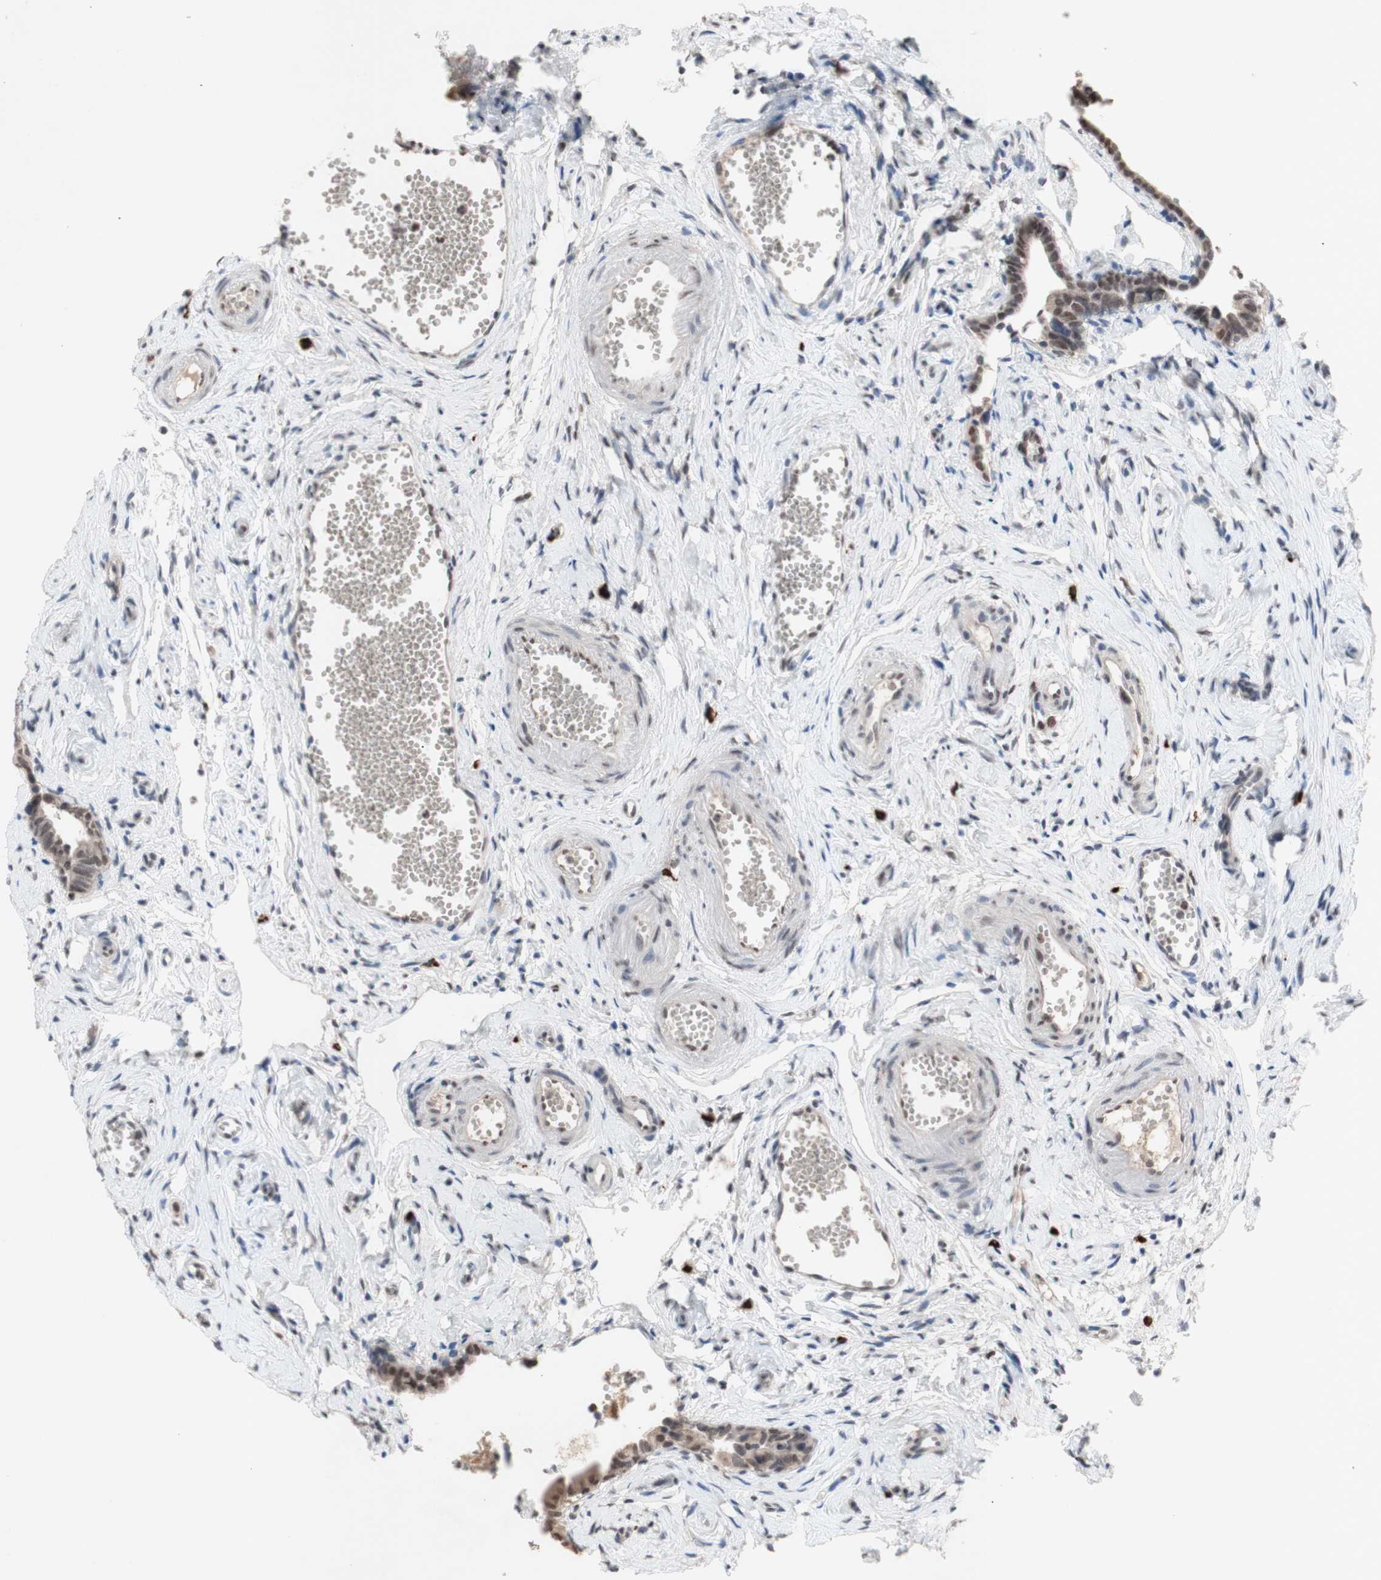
{"staining": {"intensity": "moderate", "quantity": ">75%", "location": "nuclear"}, "tissue": "fallopian tube", "cell_type": "Glandular cells", "image_type": "normal", "snomed": [{"axis": "morphology", "description": "Normal tissue, NOS"}, {"axis": "topography", "description": "Fallopian tube"}], "caption": "IHC of unremarkable fallopian tube demonstrates medium levels of moderate nuclear expression in approximately >75% of glandular cells. (Brightfield microscopy of DAB IHC at high magnification).", "gene": "SFPQ", "patient": {"sex": "female", "age": 71}}